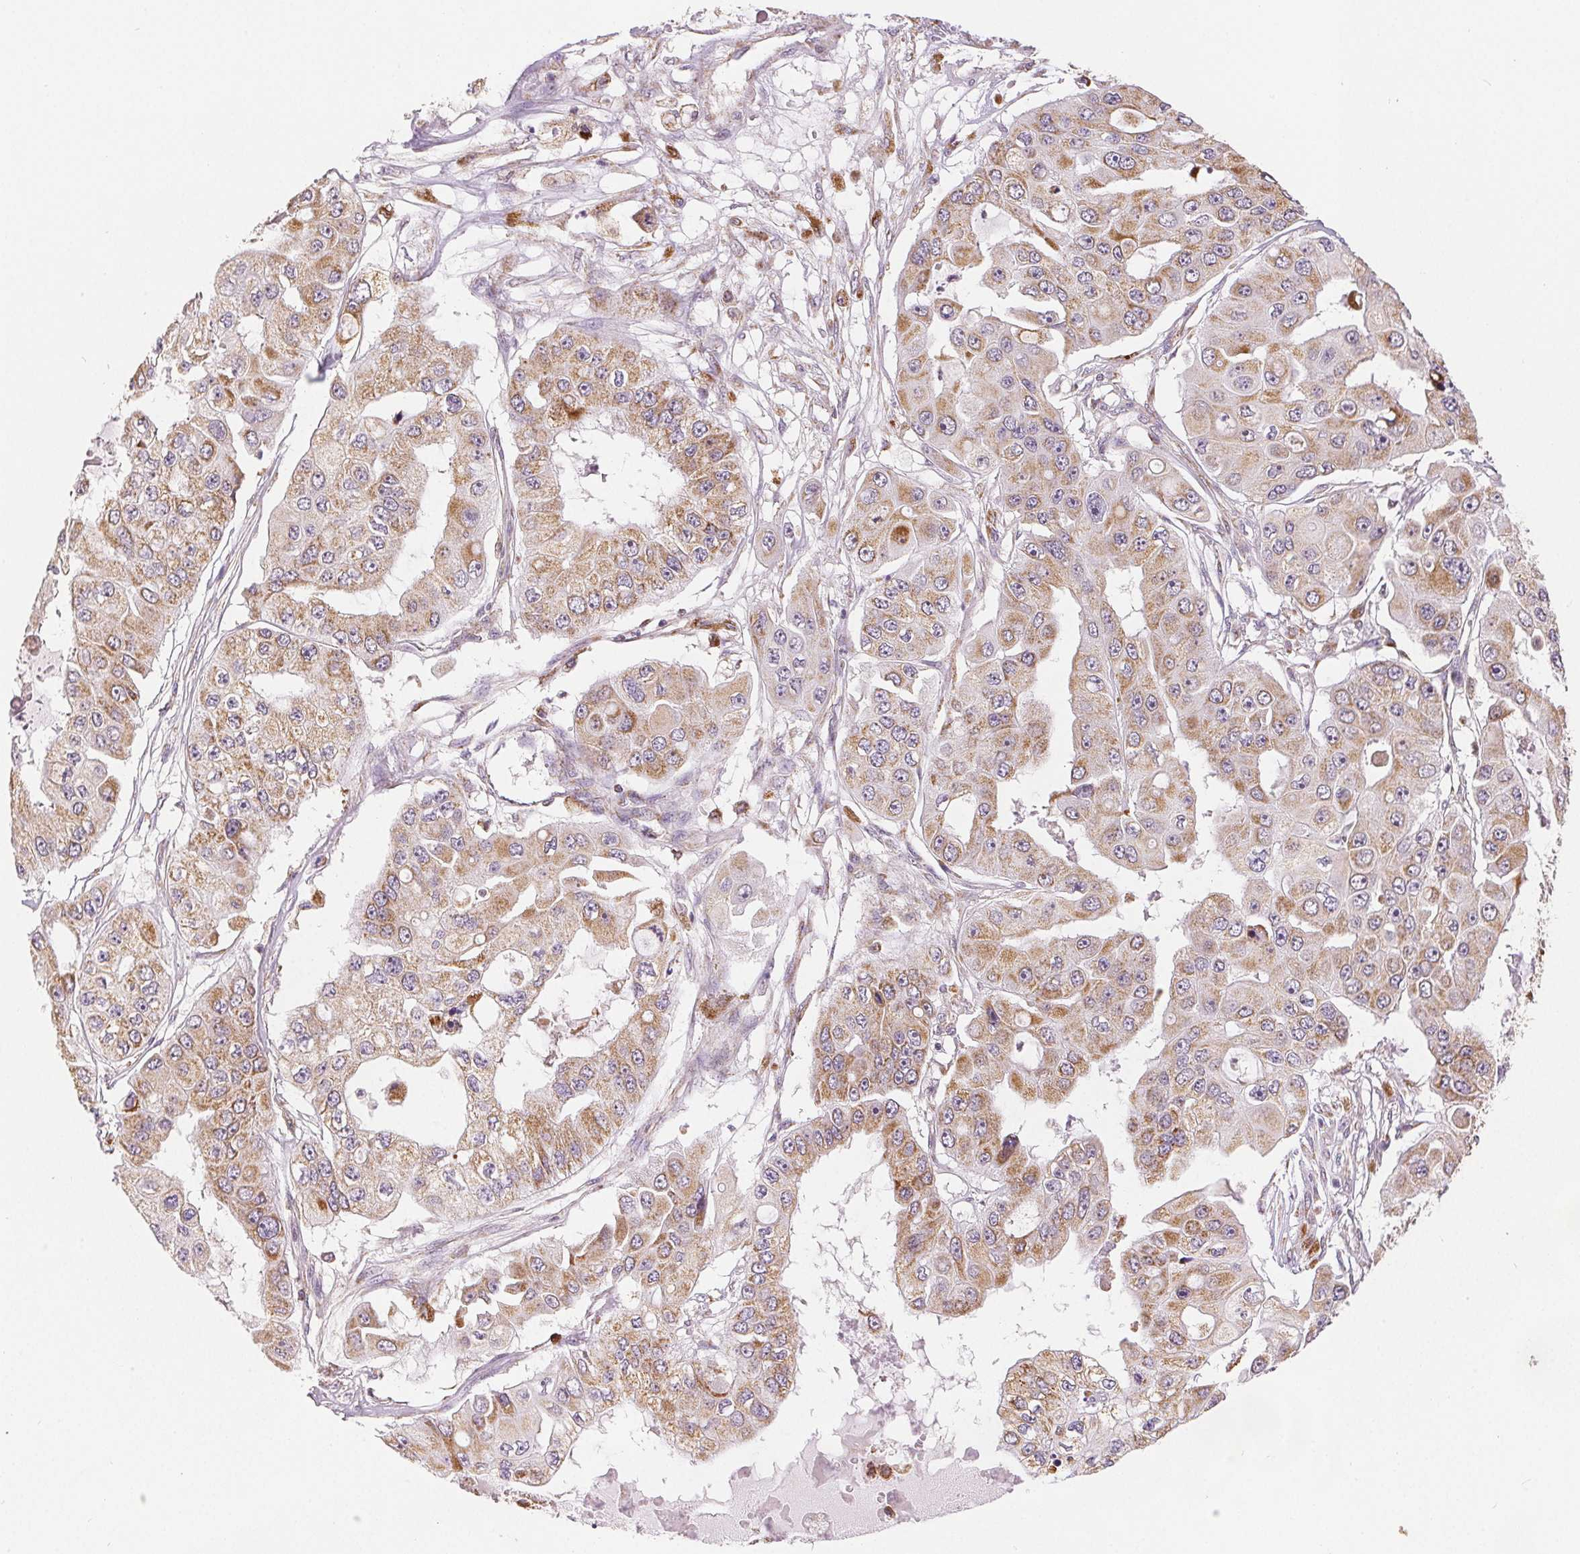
{"staining": {"intensity": "moderate", "quantity": ">75%", "location": "cytoplasmic/membranous"}, "tissue": "ovarian cancer", "cell_type": "Tumor cells", "image_type": "cancer", "snomed": [{"axis": "morphology", "description": "Cystadenocarcinoma, serous, NOS"}, {"axis": "topography", "description": "Ovary"}], "caption": "Immunohistochemical staining of human serous cystadenocarcinoma (ovarian) shows medium levels of moderate cytoplasmic/membranous protein staining in about >75% of tumor cells.", "gene": "SDHB", "patient": {"sex": "female", "age": 56}}